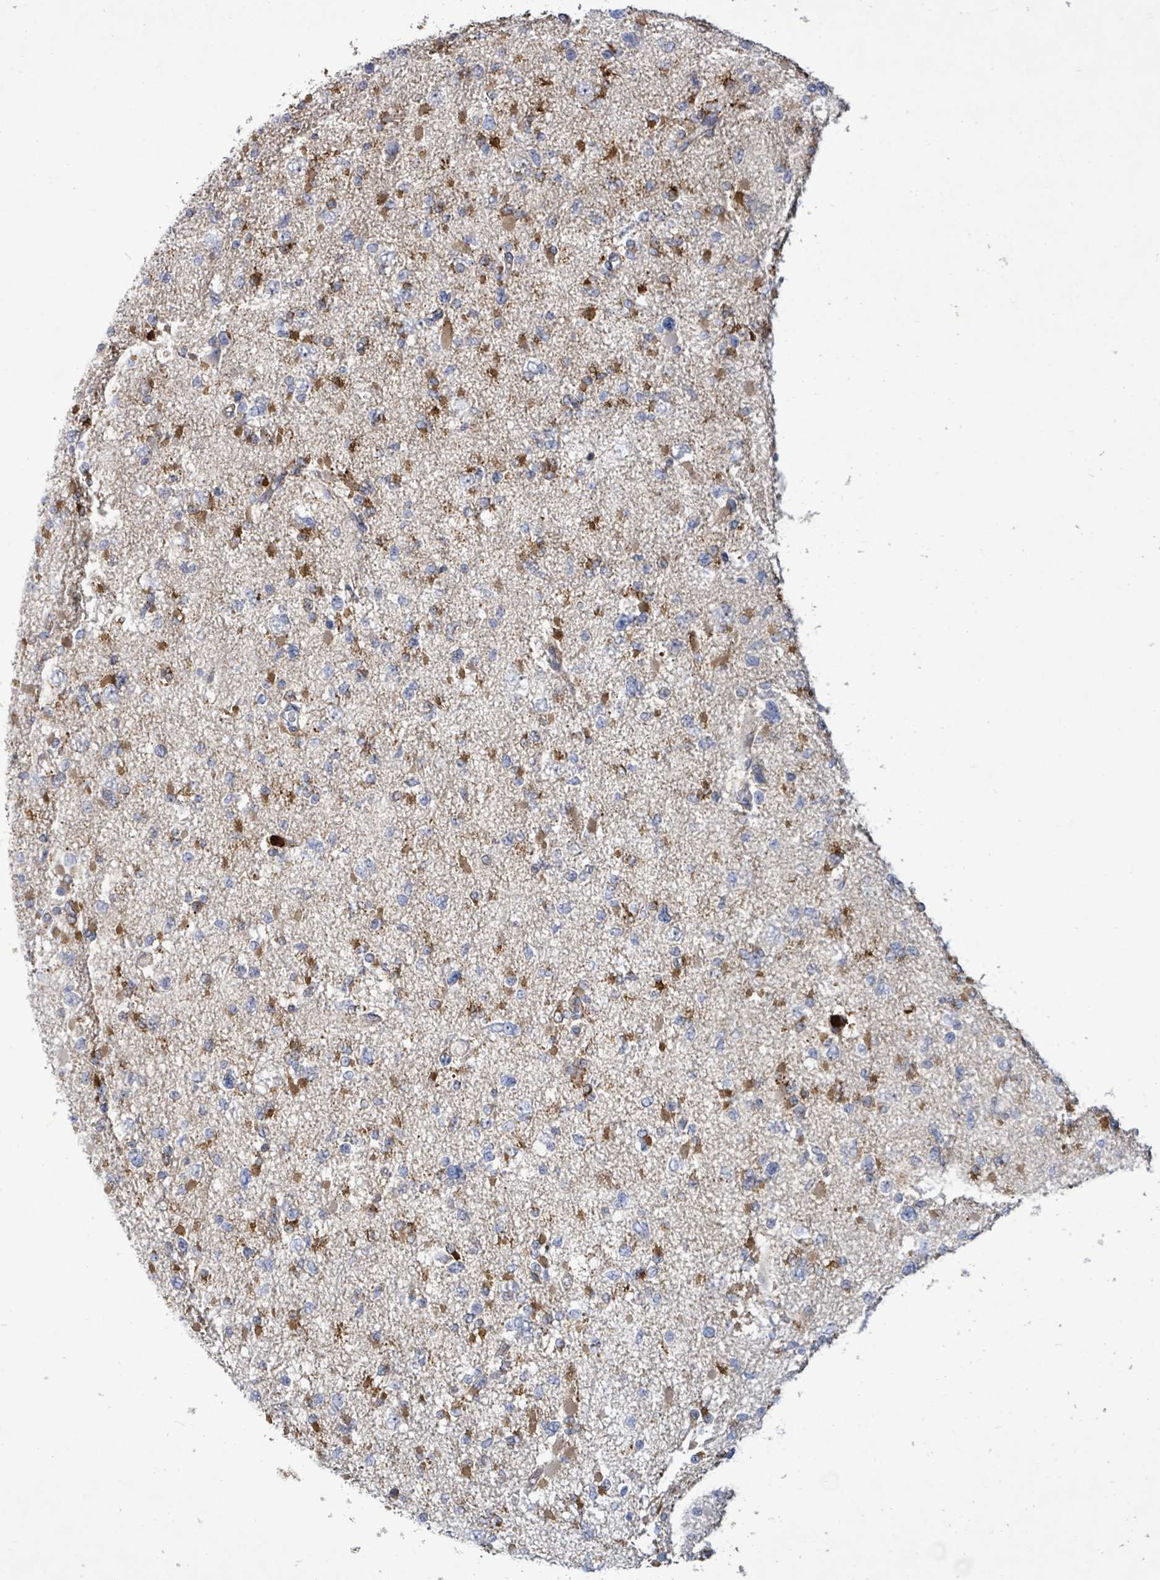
{"staining": {"intensity": "moderate", "quantity": "<25%", "location": "cytoplasmic/membranous"}, "tissue": "glioma", "cell_type": "Tumor cells", "image_type": "cancer", "snomed": [{"axis": "morphology", "description": "Glioma, malignant, Low grade"}, {"axis": "topography", "description": "Brain"}], "caption": "An image of human malignant low-grade glioma stained for a protein shows moderate cytoplasmic/membranous brown staining in tumor cells. The staining was performed using DAB, with brown indicating positive protein expression. Nuclei are stained blue with hematoxylin.", "gene": "FAM210A", "patient": {"sex": "female", "age": 22}}